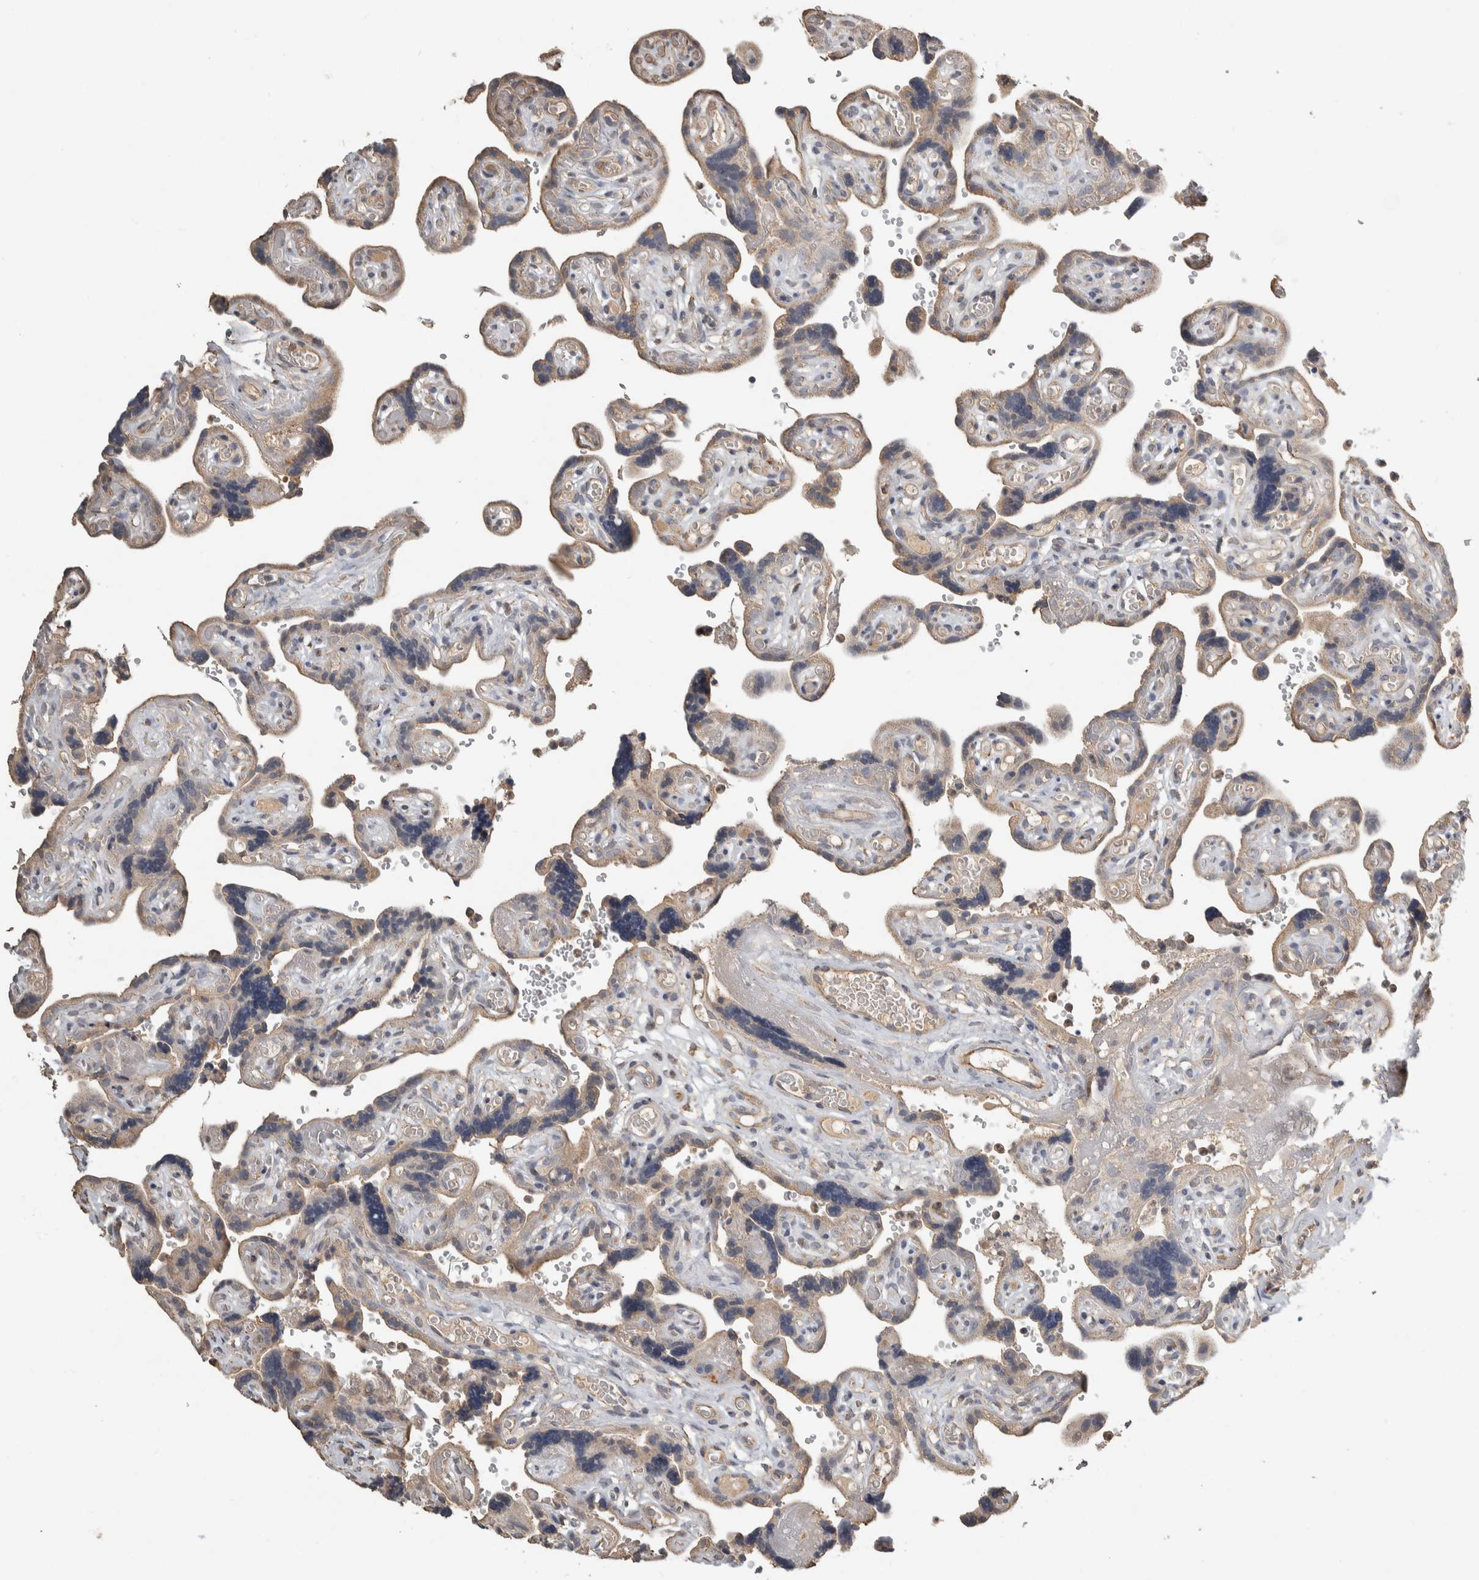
{"staining": {"intensity": "weak", "quantity": "25%-75%", "location": "cytoplasmic/membranous"}, "tissue": "placenta", "cell_type": "Decidual cells", "image_type": "normal", "snomed": [{"axis": "morphology", "description": "Normal tissue, NOS"}, {"axis": "topography", "description": "Placenta"}], "caption": "Immunohistochemical staining of benign human placenta reveals 25%-75% levels of weak cytoplasmic/membranous protein staining in approximately 25%-75% of decidual cells.", "gene": "EIF3H", "patient": {"sex": "female", "age": 30}}